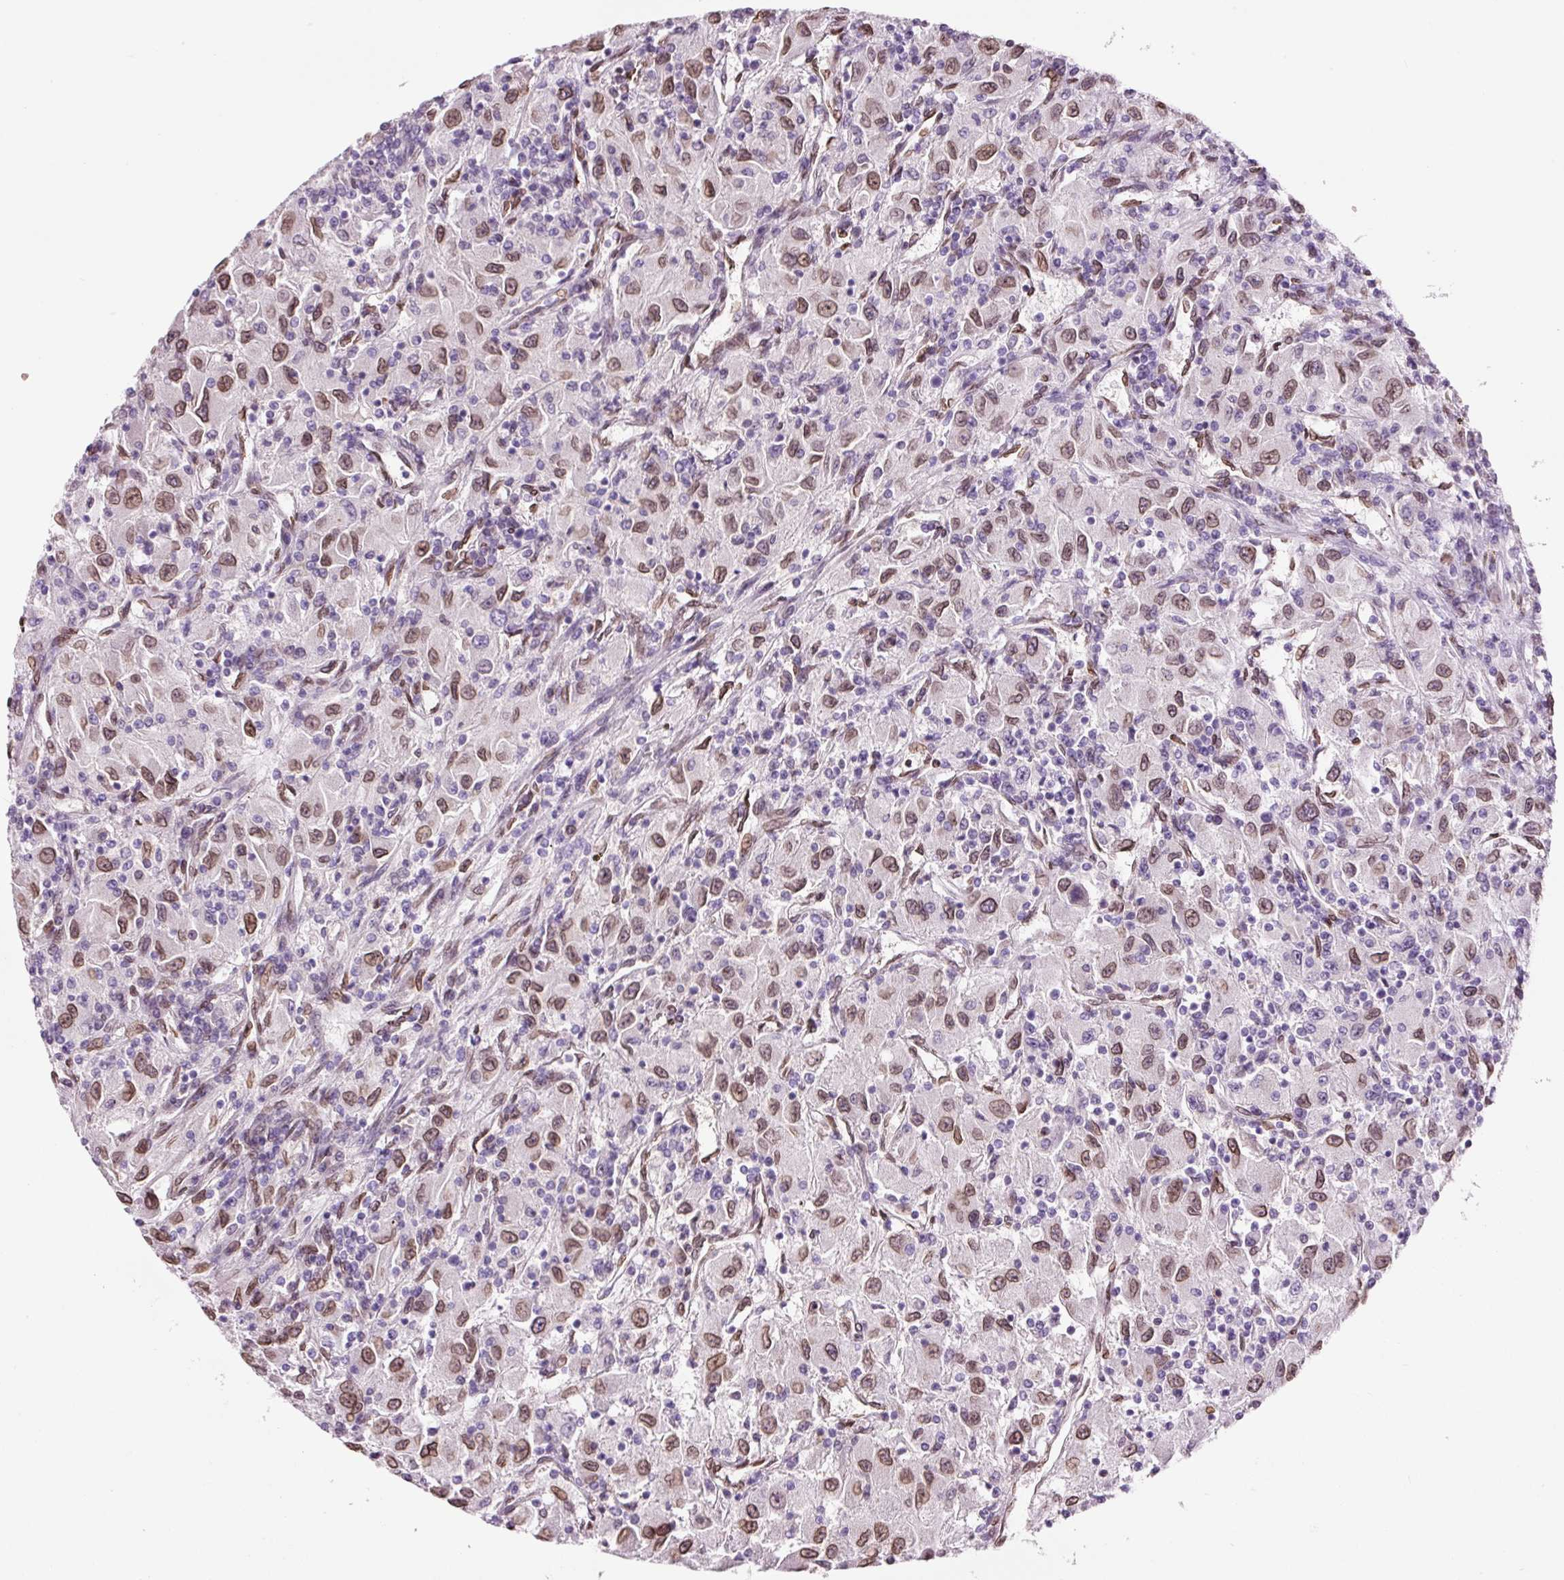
{"staining": {"intensity": "moderate", "quantity": ">75%", "location": "cytoplasmic/membranous,nuclear"}, "tissue": "renal cancer", "cell_type": "Tumor cells", "image_type": "cancer", "snomed": [{"axis": "morphology", "description": "Adenocarcinoma, NOS"}, {"axis": "topography", "description": "Kidney"}], "caption": "Renal adenocarcinoma stained for a protein (brown) shows moderate cytoplasmic/membranous and nuclear positive expression in approximately >75% of tumor cells.", "gene": "ZNF224", "patient": {"sex": "female", "age": 67}}